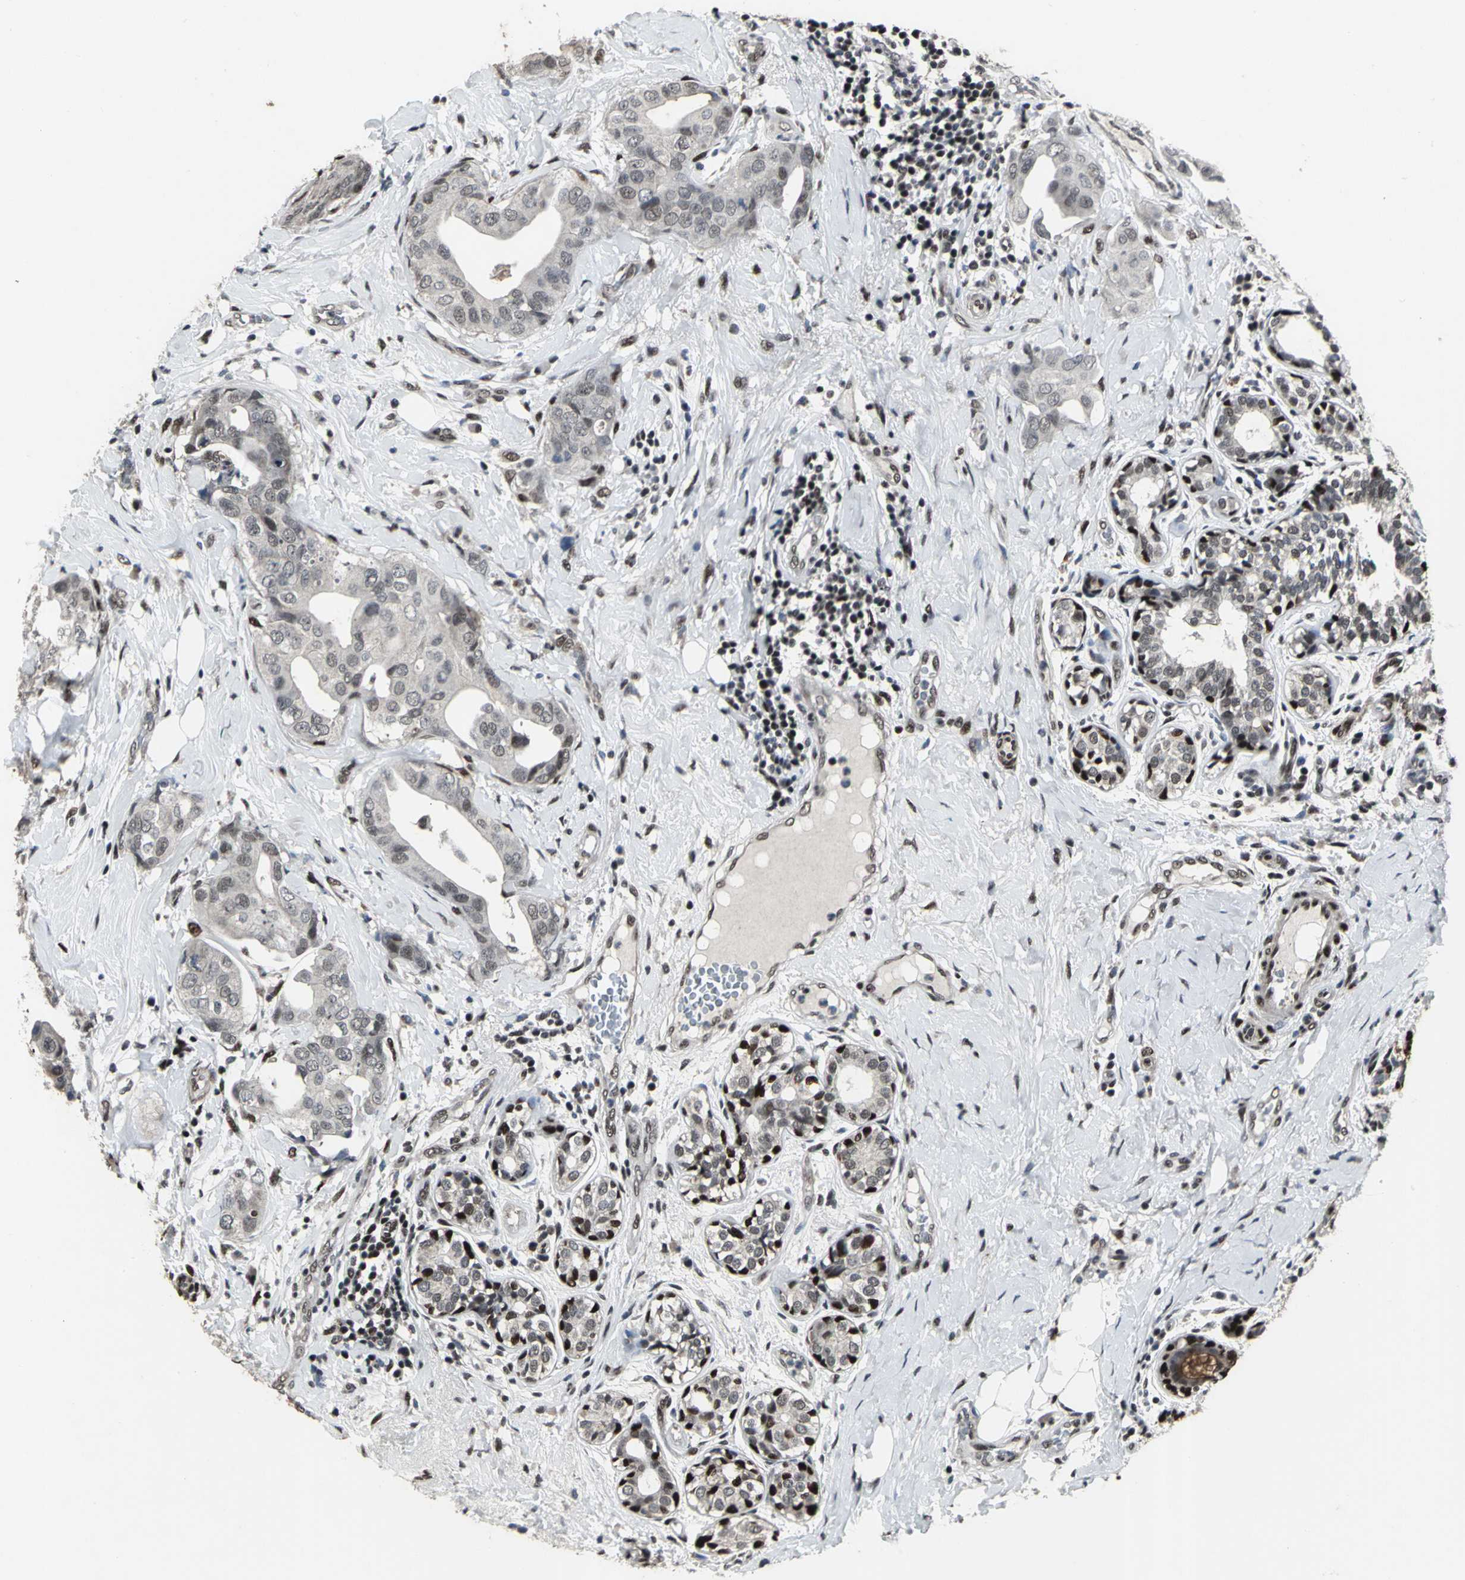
{"staining": {"intensity": "weak", "quantity": "25%-75%", "location": "nuclear"}, "tissue": "breast cancer", "cell_type": "Tumor cells", "image_type": "cancer", "snomed": [{"axis": "morphology", "description": "Duct carcinoma"}, {"axis": "topography", "description": "Breast"}], "caption": "Immunohistochemical staining of human breast cancer shows low levels of weak nuclear protein positivity in approximately 25%-75% of tumor cells.", "gene": "SRF", "patient": {"sex": "female", "age": 40}}